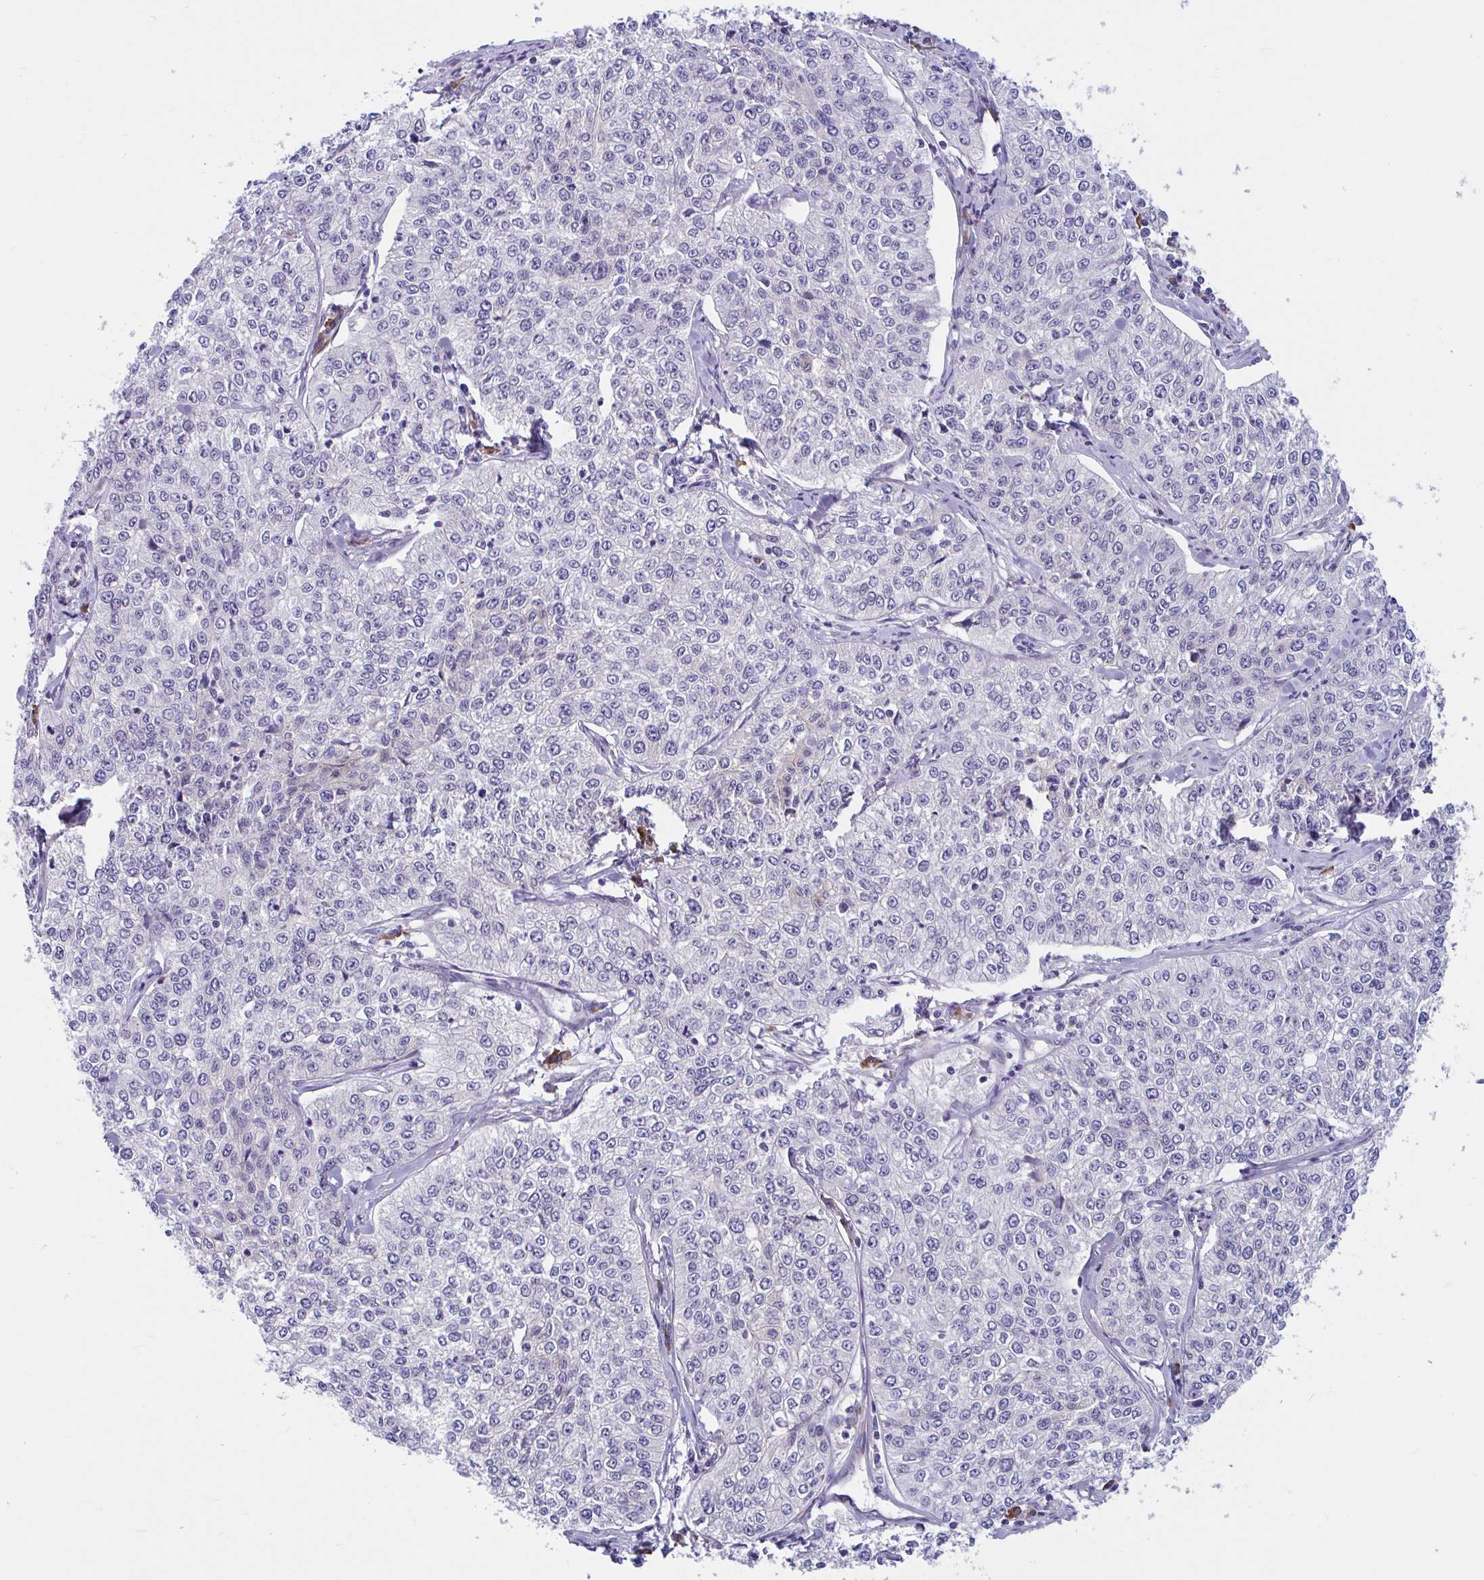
{"staining": {"intensity": "negative", "quantity": "none", "location": "none"}, "tissue": "cervical cancer", "cell_type": "Tumor cells", "image_type": "cancer", "snomed": [{"axis": "morphology", "description": "Squamous cell carcinoma, NOS"}, {"axis": "topography", "description": "Cervix"}], "caption": "This is an immunohistochemistry image of squamous cell carcinoma (cervical). There is no staining in tumor cells.", "gene": "WBP1", "patient": {"sex": "female", "age": 35}}